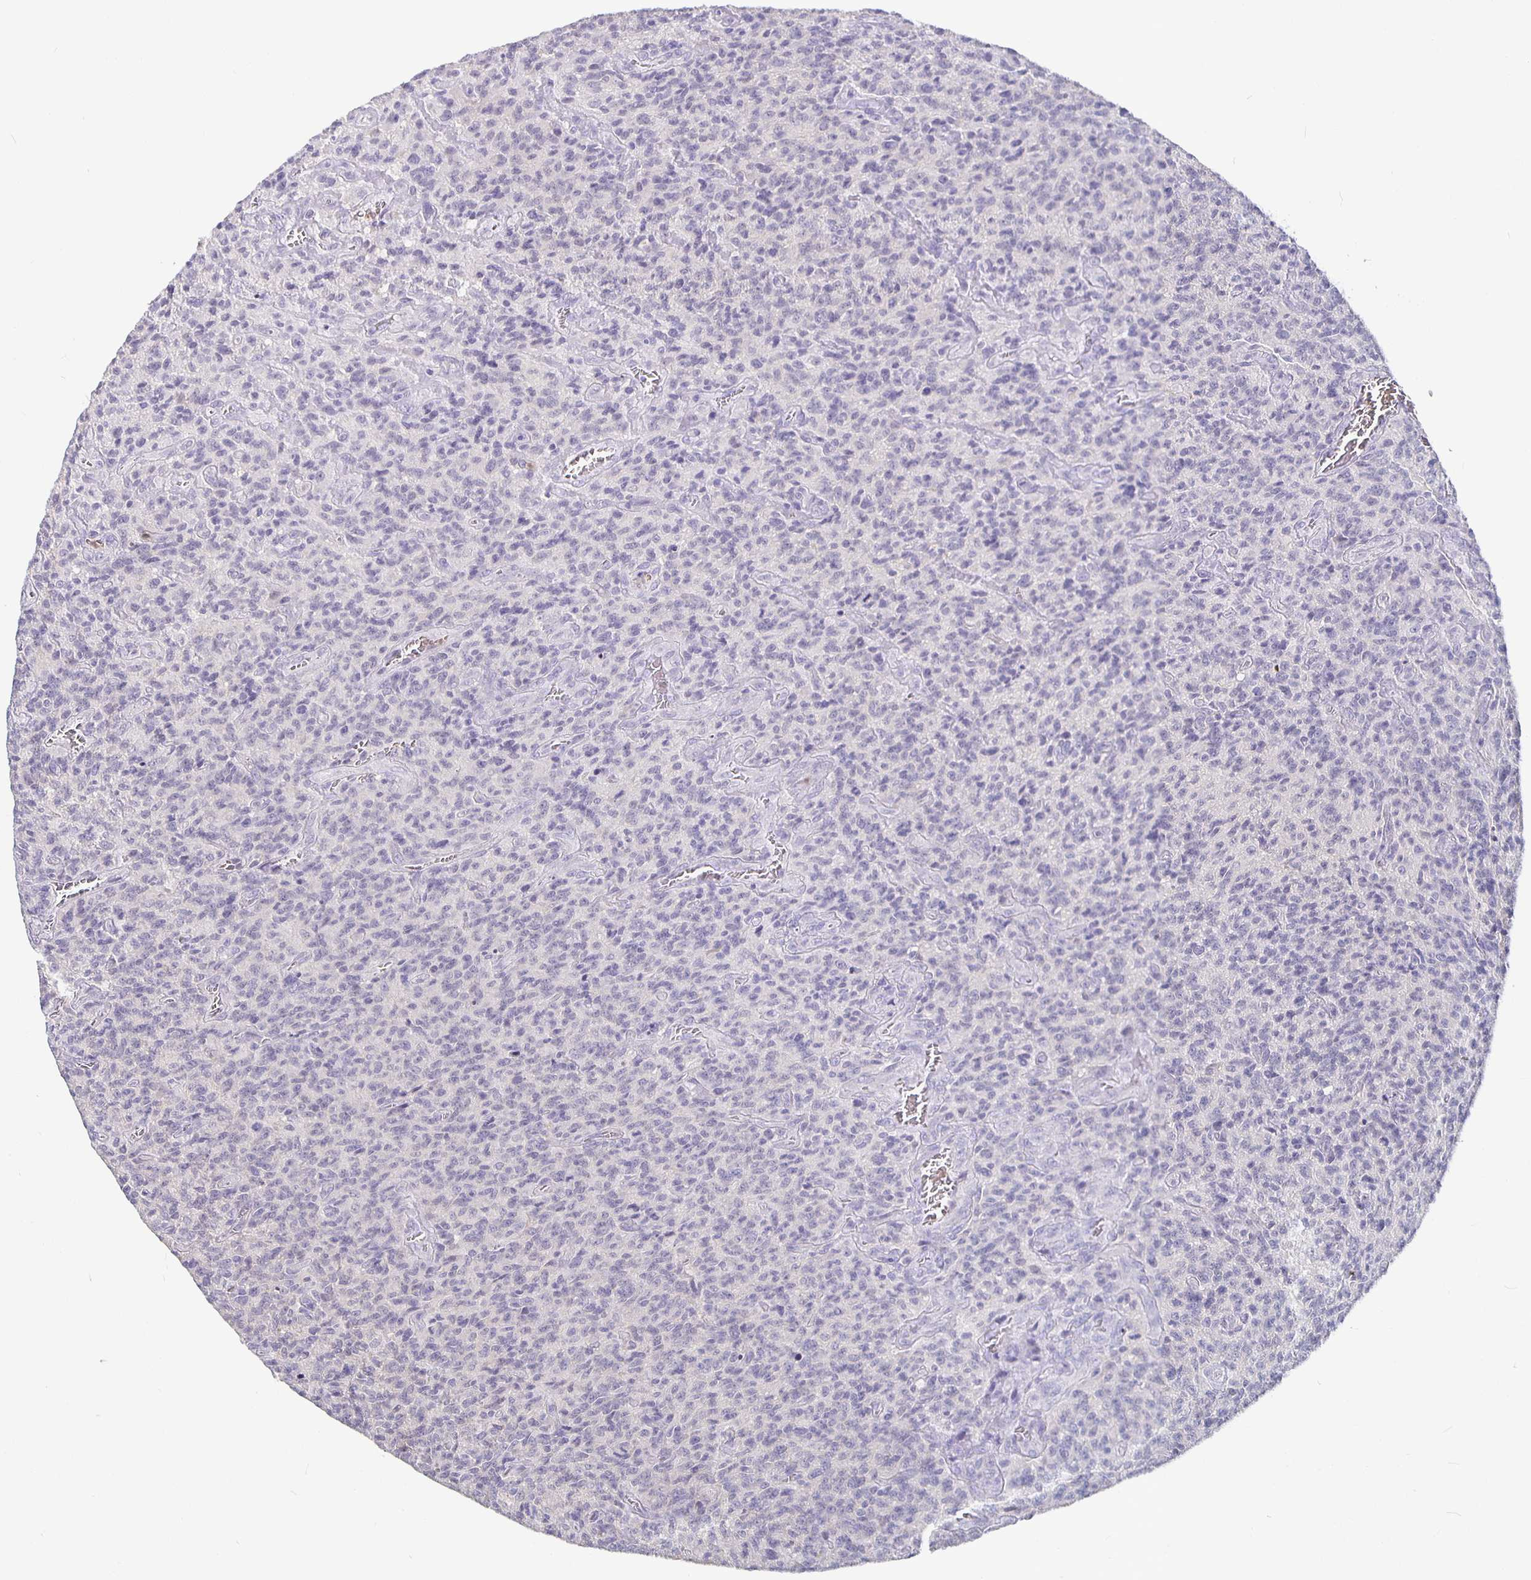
{"staining": {"intensity": "negative", "quantity": "none", "location": "none"}, "tissue": "glioma", "cell_type": "Tumor cells", "image_type": "cancer", "snomed": [{"axis": "morphology", "description": "Glioma, malignant, High grade"}, {"axis": "topography", "description": "Brain"}], "caption": "Human glioma stained for a protein using IHC demonstrates no staining in tumor cells.", "gene": "GPX4", "patient": {"sex": "male", "age": 76}}